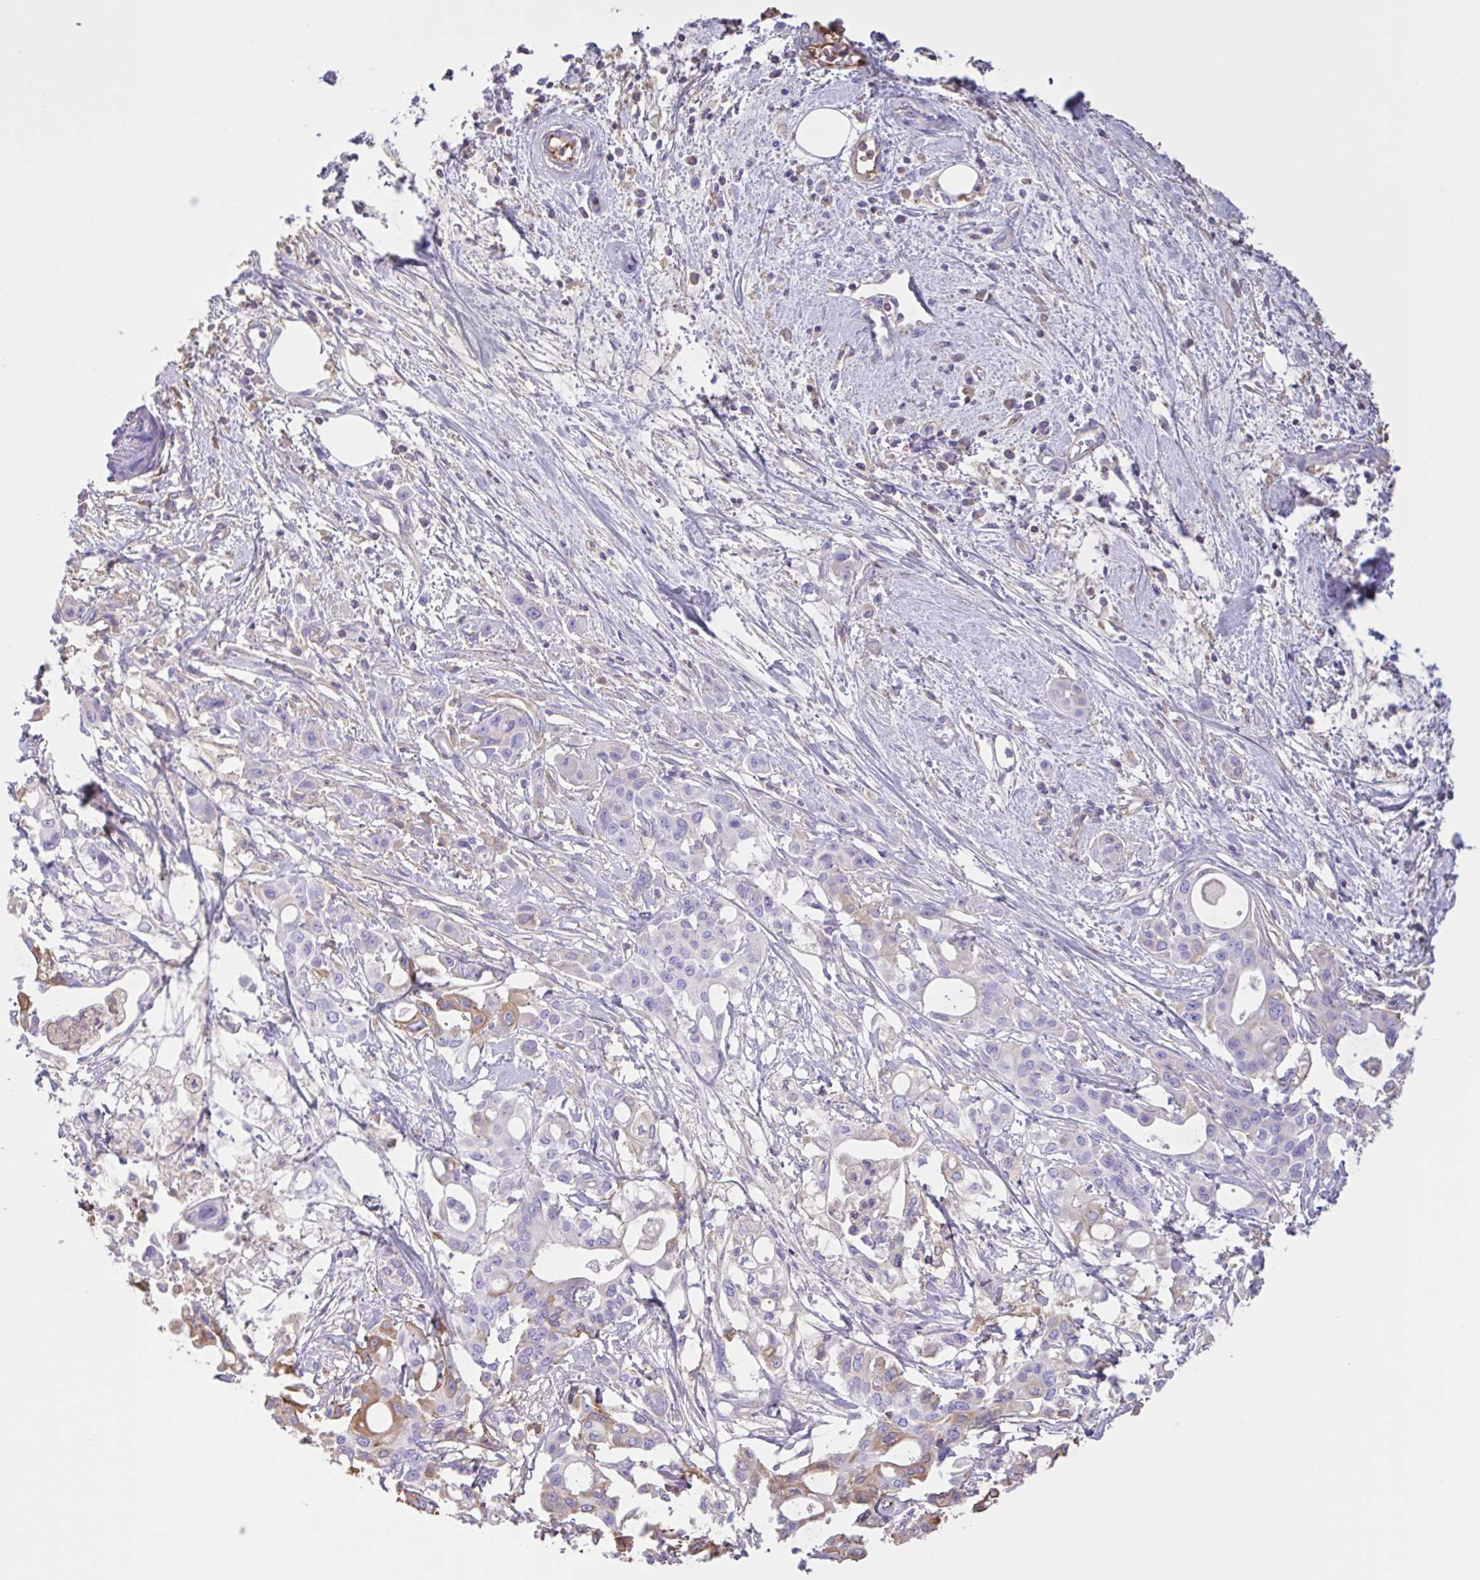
{"staining": {"intensity": "moderate", "quantity": "<25%", "location": "cytoplasmic/membranous"}, "tissue": "pancreatic cancer", "cell_type": "Tumor cells", "image_type": "cancer", "snomed": [{"axis": "morphology", "description": "Adenocarcinoma, NOS"}, {"axis": "topography", "description": "Pancreas"}], "caption": "Human adenocarcinoma (pancreatic) stained with a brown dye demonstrates moderate cytoplasmic/membranous positive positivity in about <25% of tumor cells.", "gene": "LARGE2", "patient": {"sex": "female", "age": 68}}